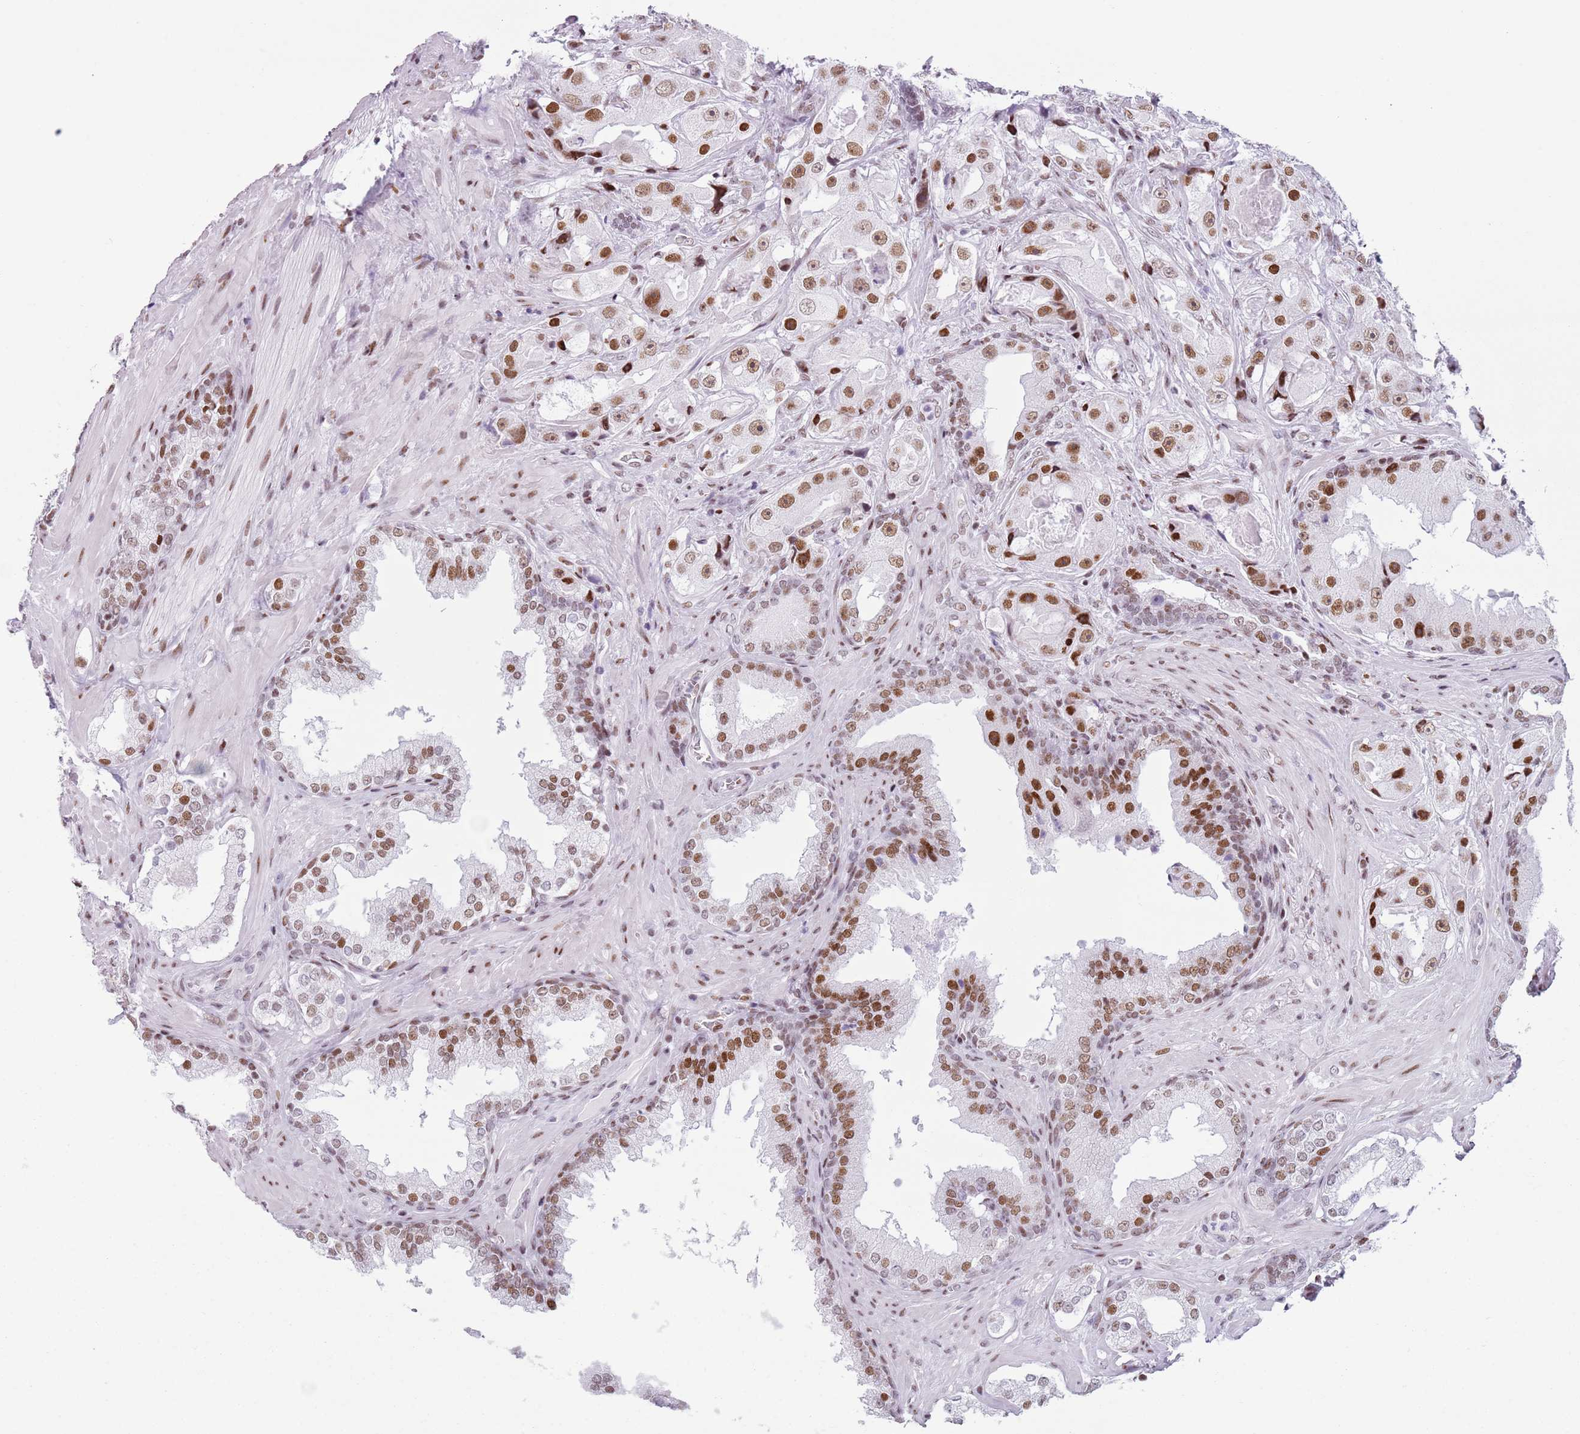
{"staining": {"intensity": "moderate", "quantity": ">75%", "location": "nuclear"}, "tissue": "prostate cancer", "cell_type": "Tumor cells", "image_type": "cancer", "snomed": [{"axis": "morphology", "description": "Adenocarcinoma, High grade"}, {"axis": "topography", "description": "Prostate"}], "caption": "This is a photomicrograph of IHC staining of prostate cancer (high-grade adenocarcinoma), which shows moderate positivity in the nuclear of tumor cells.", "gene": "FAM104B", "patient": {"sex": "male", "age": 73}}